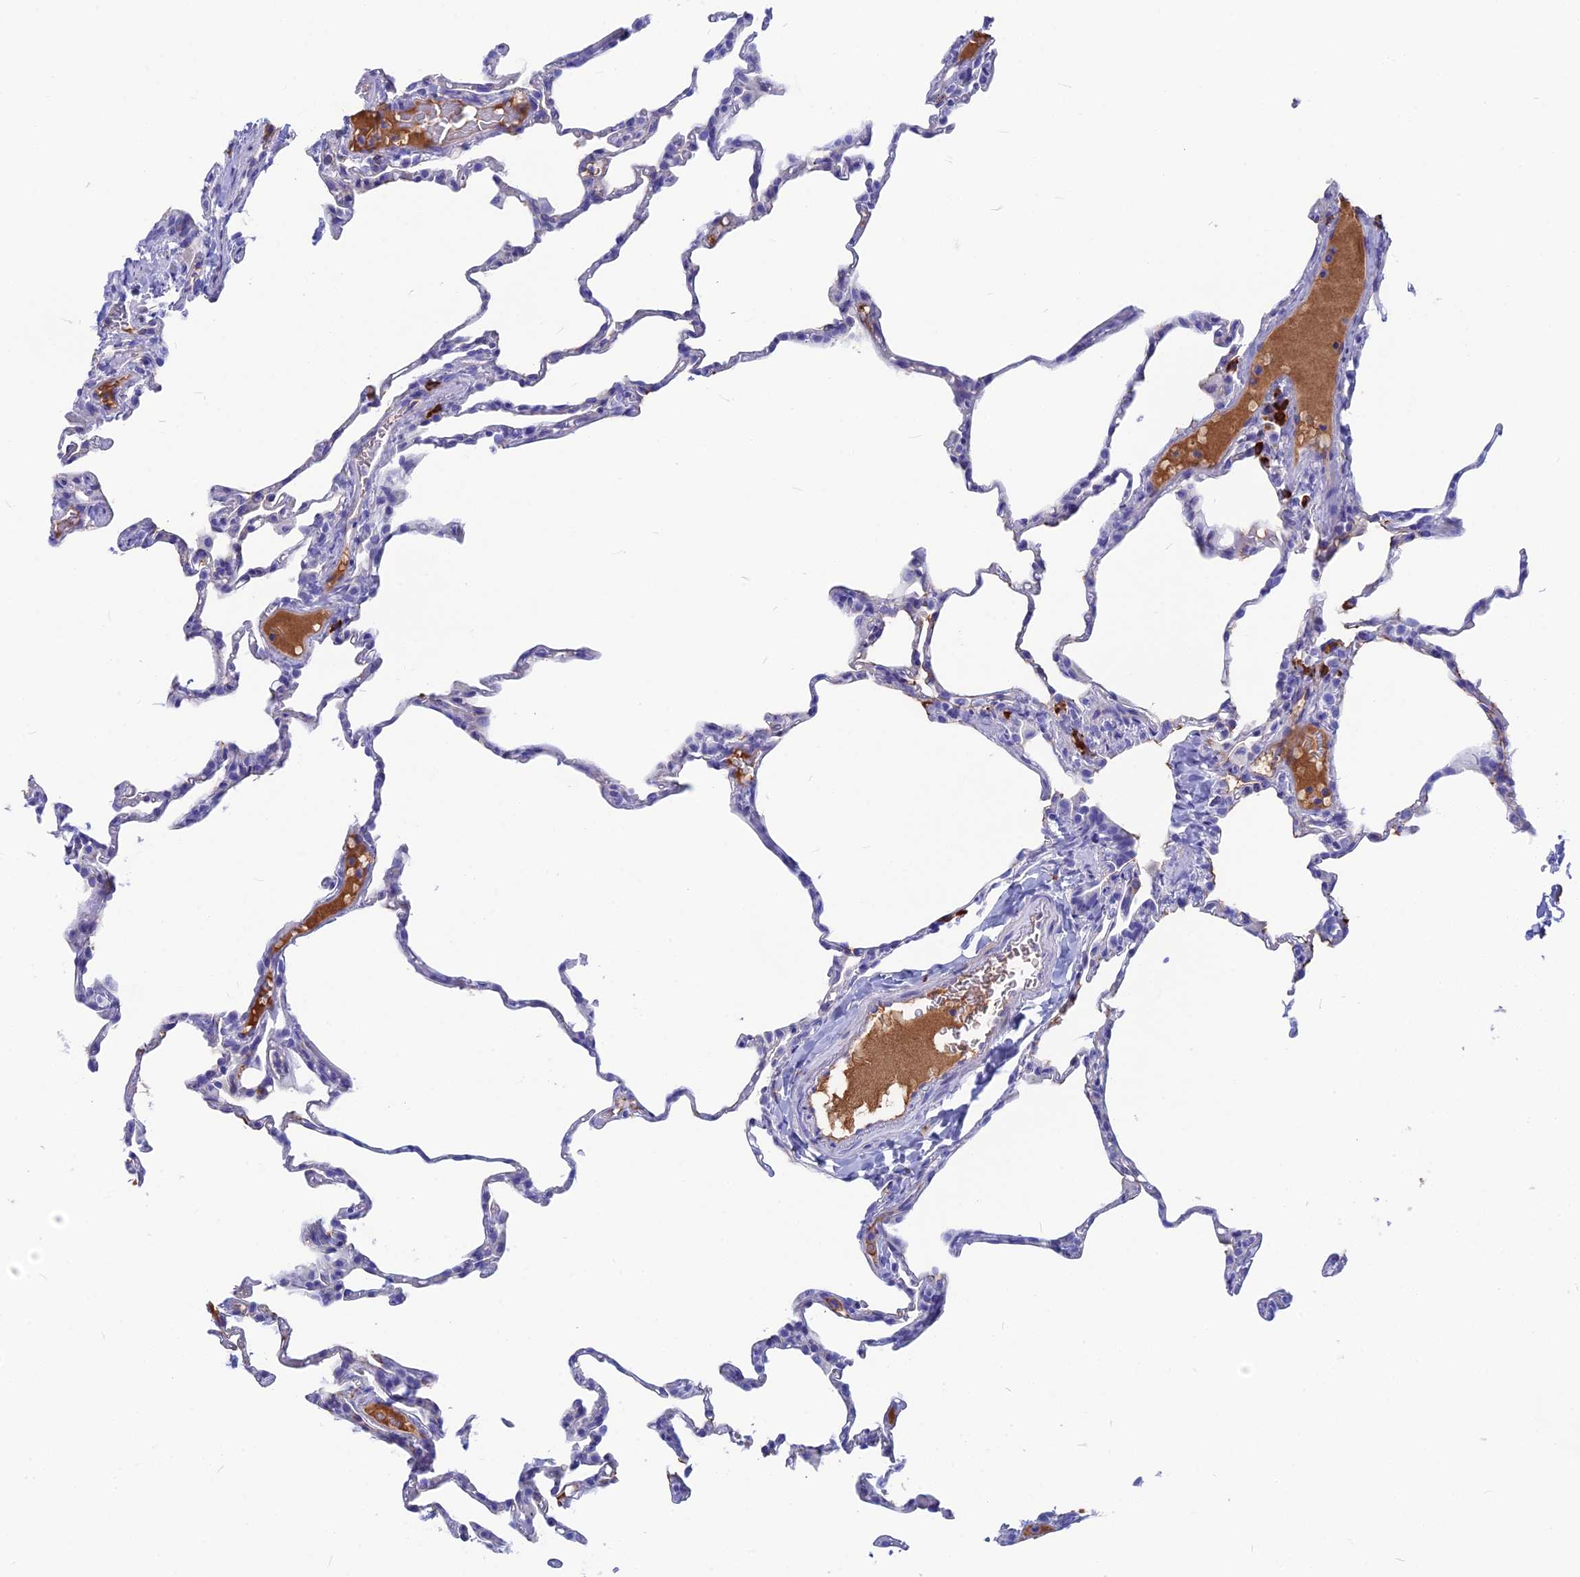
{"staining": {"intensity": "negative", "quantity": "none", "location": "none"}, "tissue": "lung", "cell_type": "Alveolar cells", "image_type": "normal", "snomed": [{"axis": "morphology", "description": "Normal tissue, NOS"}, {"axis": "topography", "description": "Lung"}], "caption": "This image is of benign lung stained with IHC to label a protein in brown with the nuclei are counter-stained blue. There is no positivity in alveolar cells. (DAB (3,3'-diaminobenzidine) IHC visualized using brightfield microscopy, high magnification).", "gene": "SNAP91", "patient": {"sex": "male", "age": 20}}